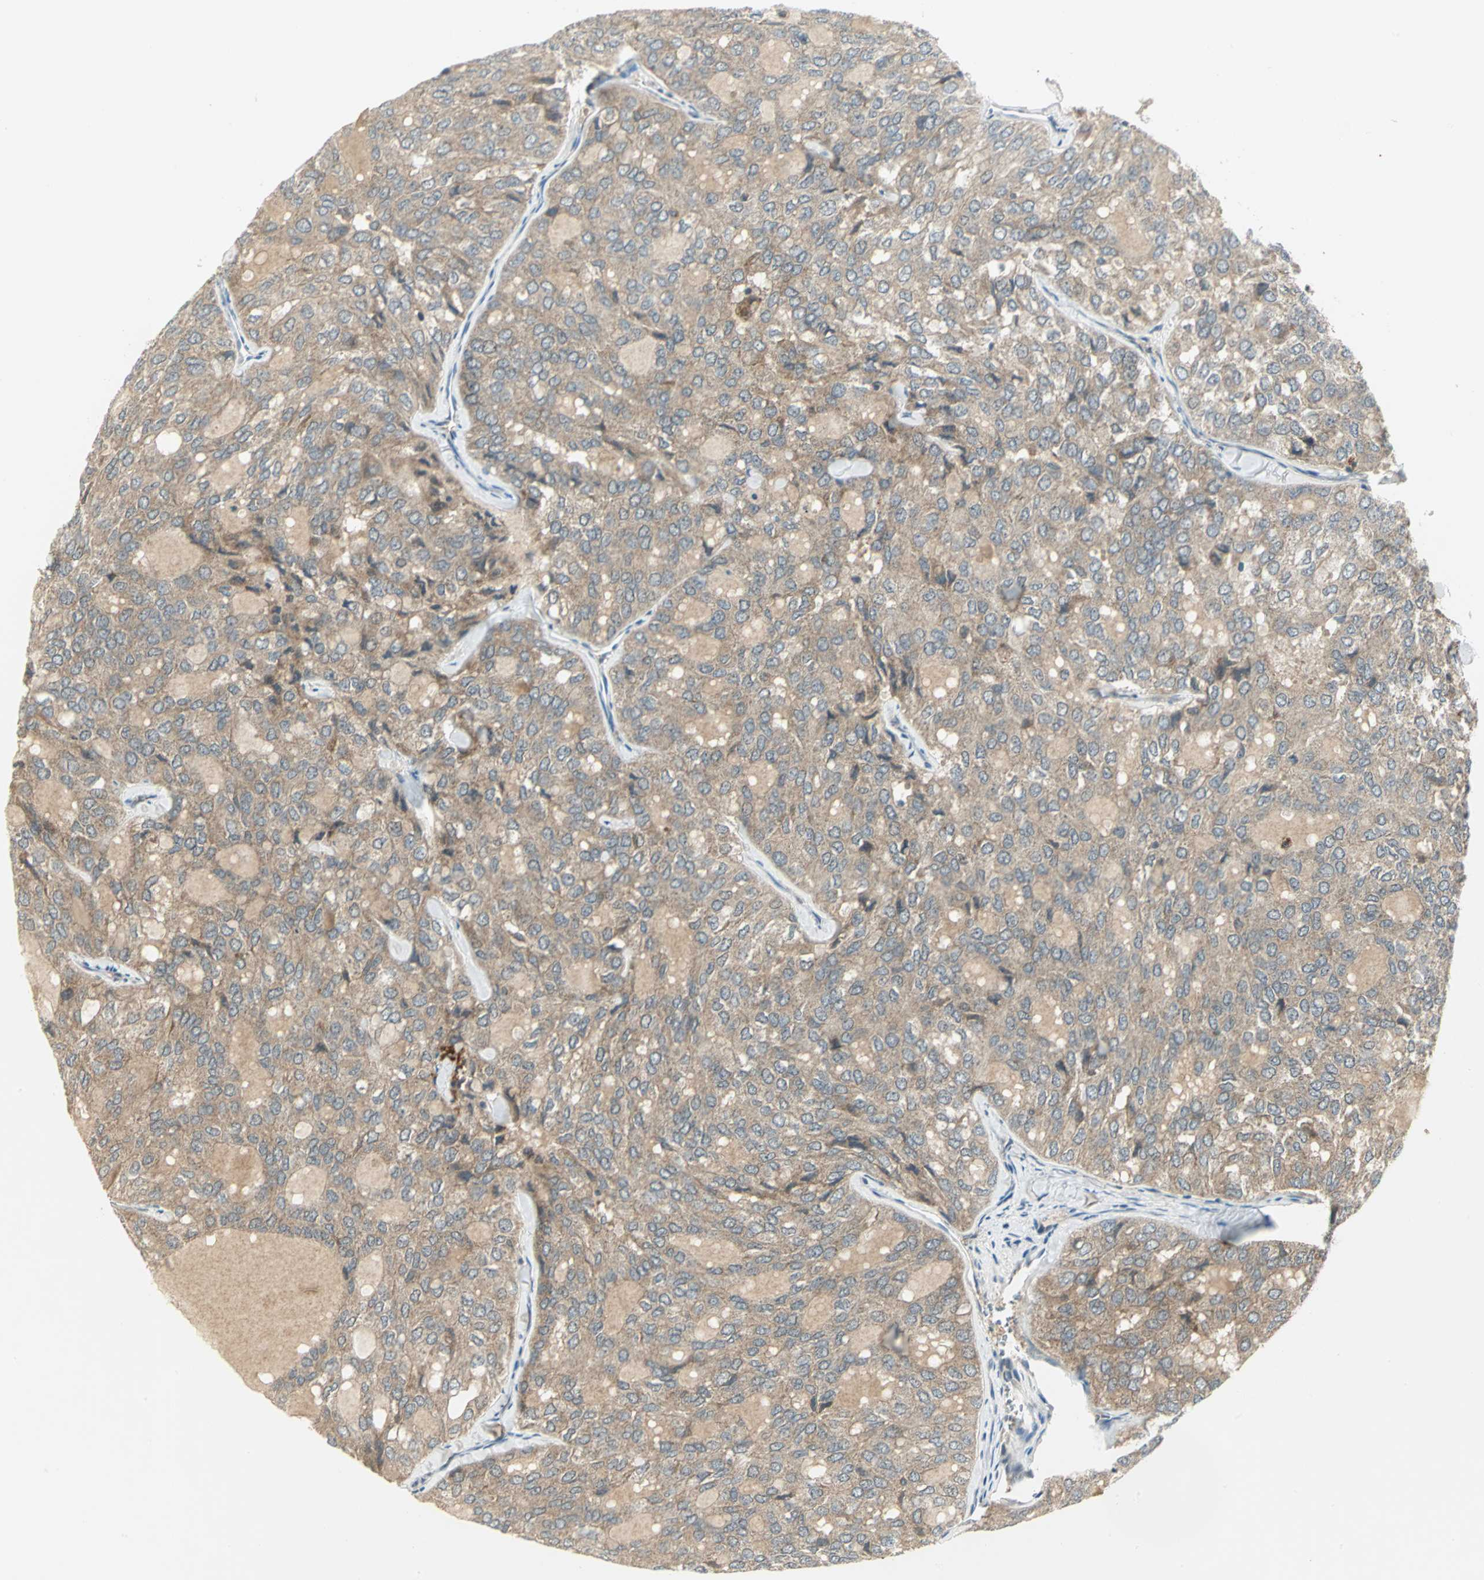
{"staining": {"intensity": "moderate", "quantity": ">75%", "location": "cytoplasmic/membranous"}, "tissue": "thyroid cancer", "cell_type": "Tumor cells", "image_type": "cancer", "snomed": [{"axis": "morphology", "description": "Follicular adenoma carcinoma, NOS"}, {"axis": "topography", "description": "Thyroid gland"}], "caption": "High-magnification brightfield microscopy of thyroid cancer stained with DAB (3,3'-diaminobenzidine) (brown) and counterstained with hematoxylin (blue). tumor cells exhibit moderate cytoplasmic/membranous expression is identified in approximately>75% of cells.", "gene": "MAPK8IP3", "patient": {"sex": "male", "age": 75}}